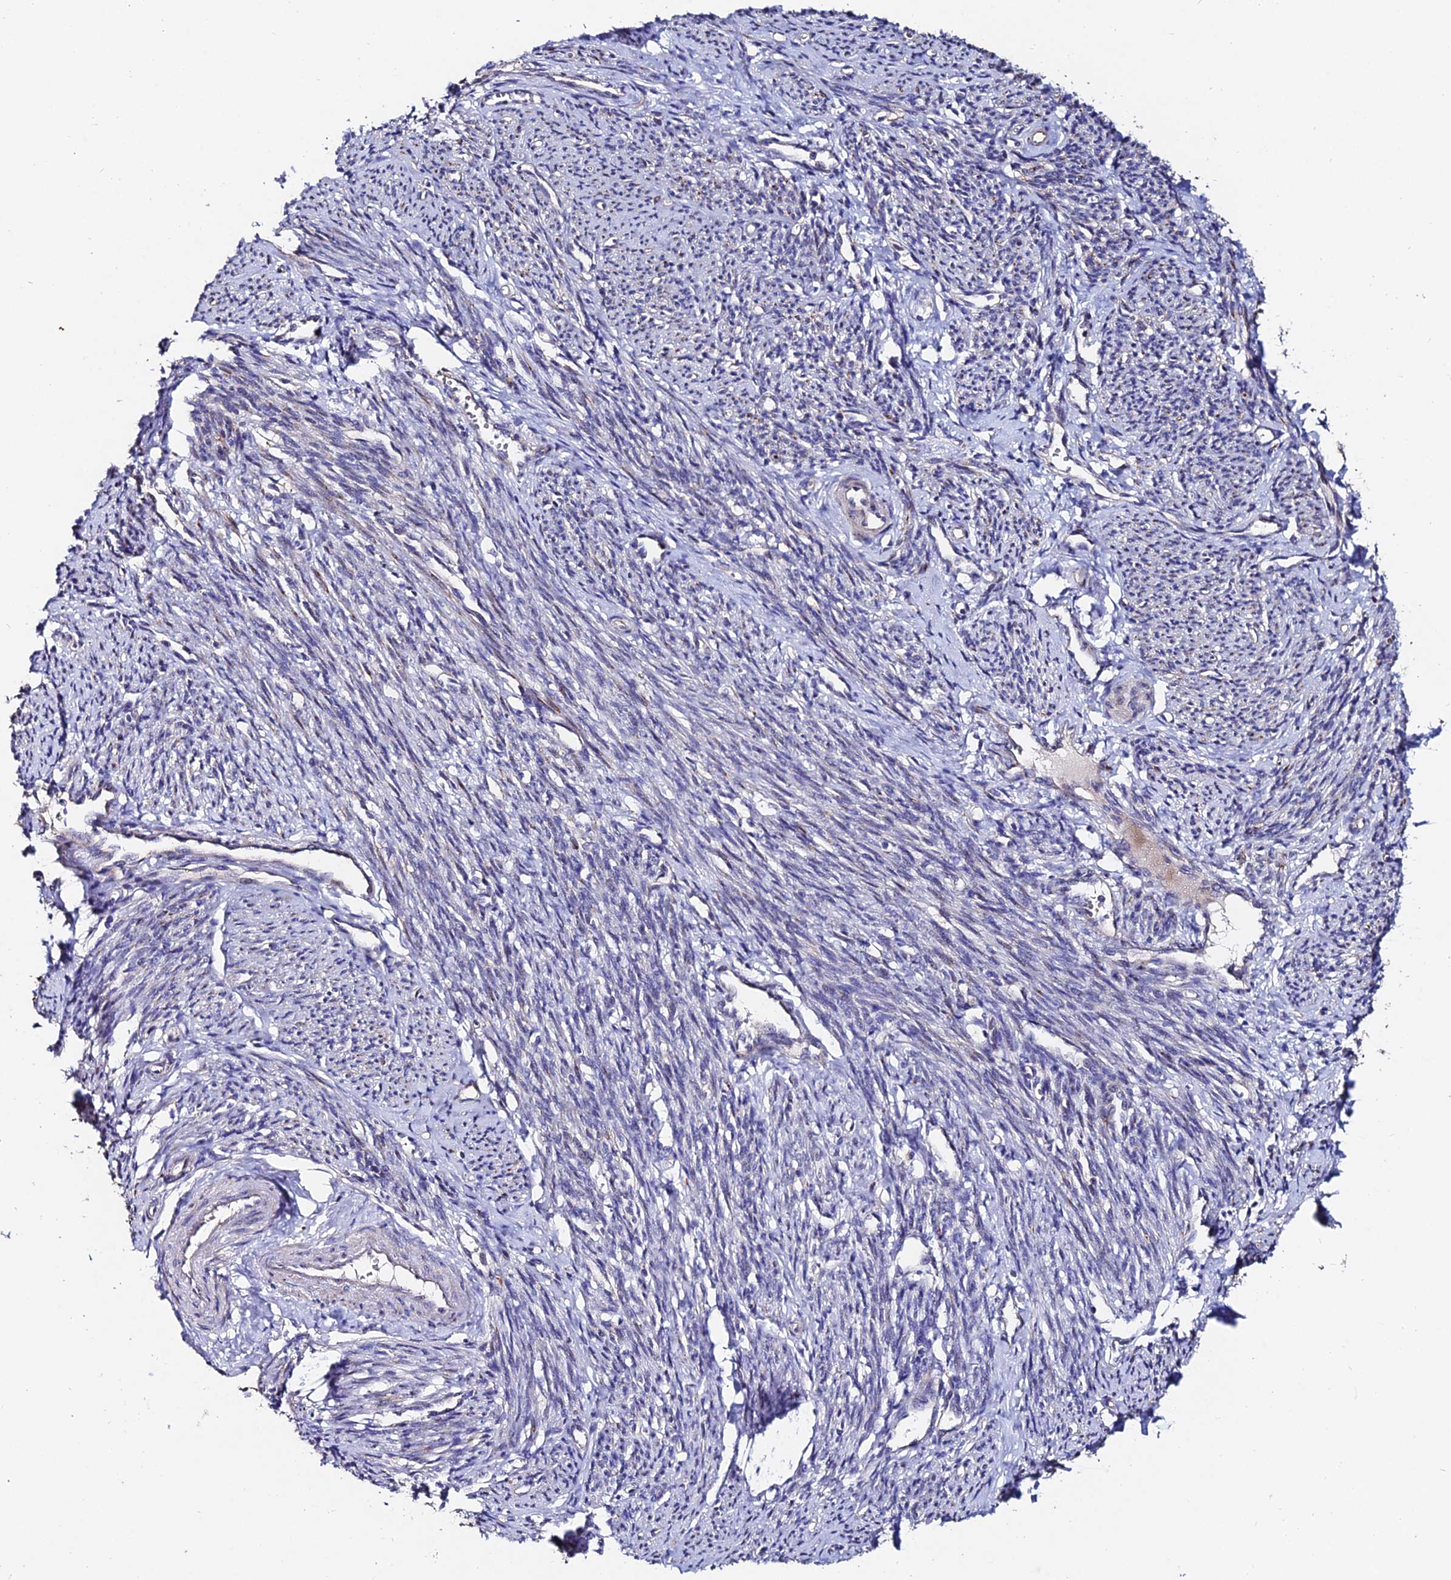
{"staining": {"intensity": "moderate", "quantity": "25%-75%", "location": "cytoplasmic/membranous"}, "tissue": "smooth muscle", "cell_type": "Smooth muscle cells", "image_type": "normal", "snomed": [{"axis": "morphology", "description": "Normal tissue, NOS"}, {"axis": "topography", "description": "Smooth muscle"}, {"axis": "topography", "description": "Uterus"}], "caption": "IHC staining of benign smooth muscle, which shows medium levels of moderate cytoplasmic/membranous expression in approximately 25%-75% of smooth muscle cells indicating moderate cytoplasmic/membranous protein expression. The staining was performed using DAB (brown) for protein detection and nuclei were counterstained in hematoxylin (blue).", "gene": "ACTR5", "patient": {"sex": "female", "age": 59}}